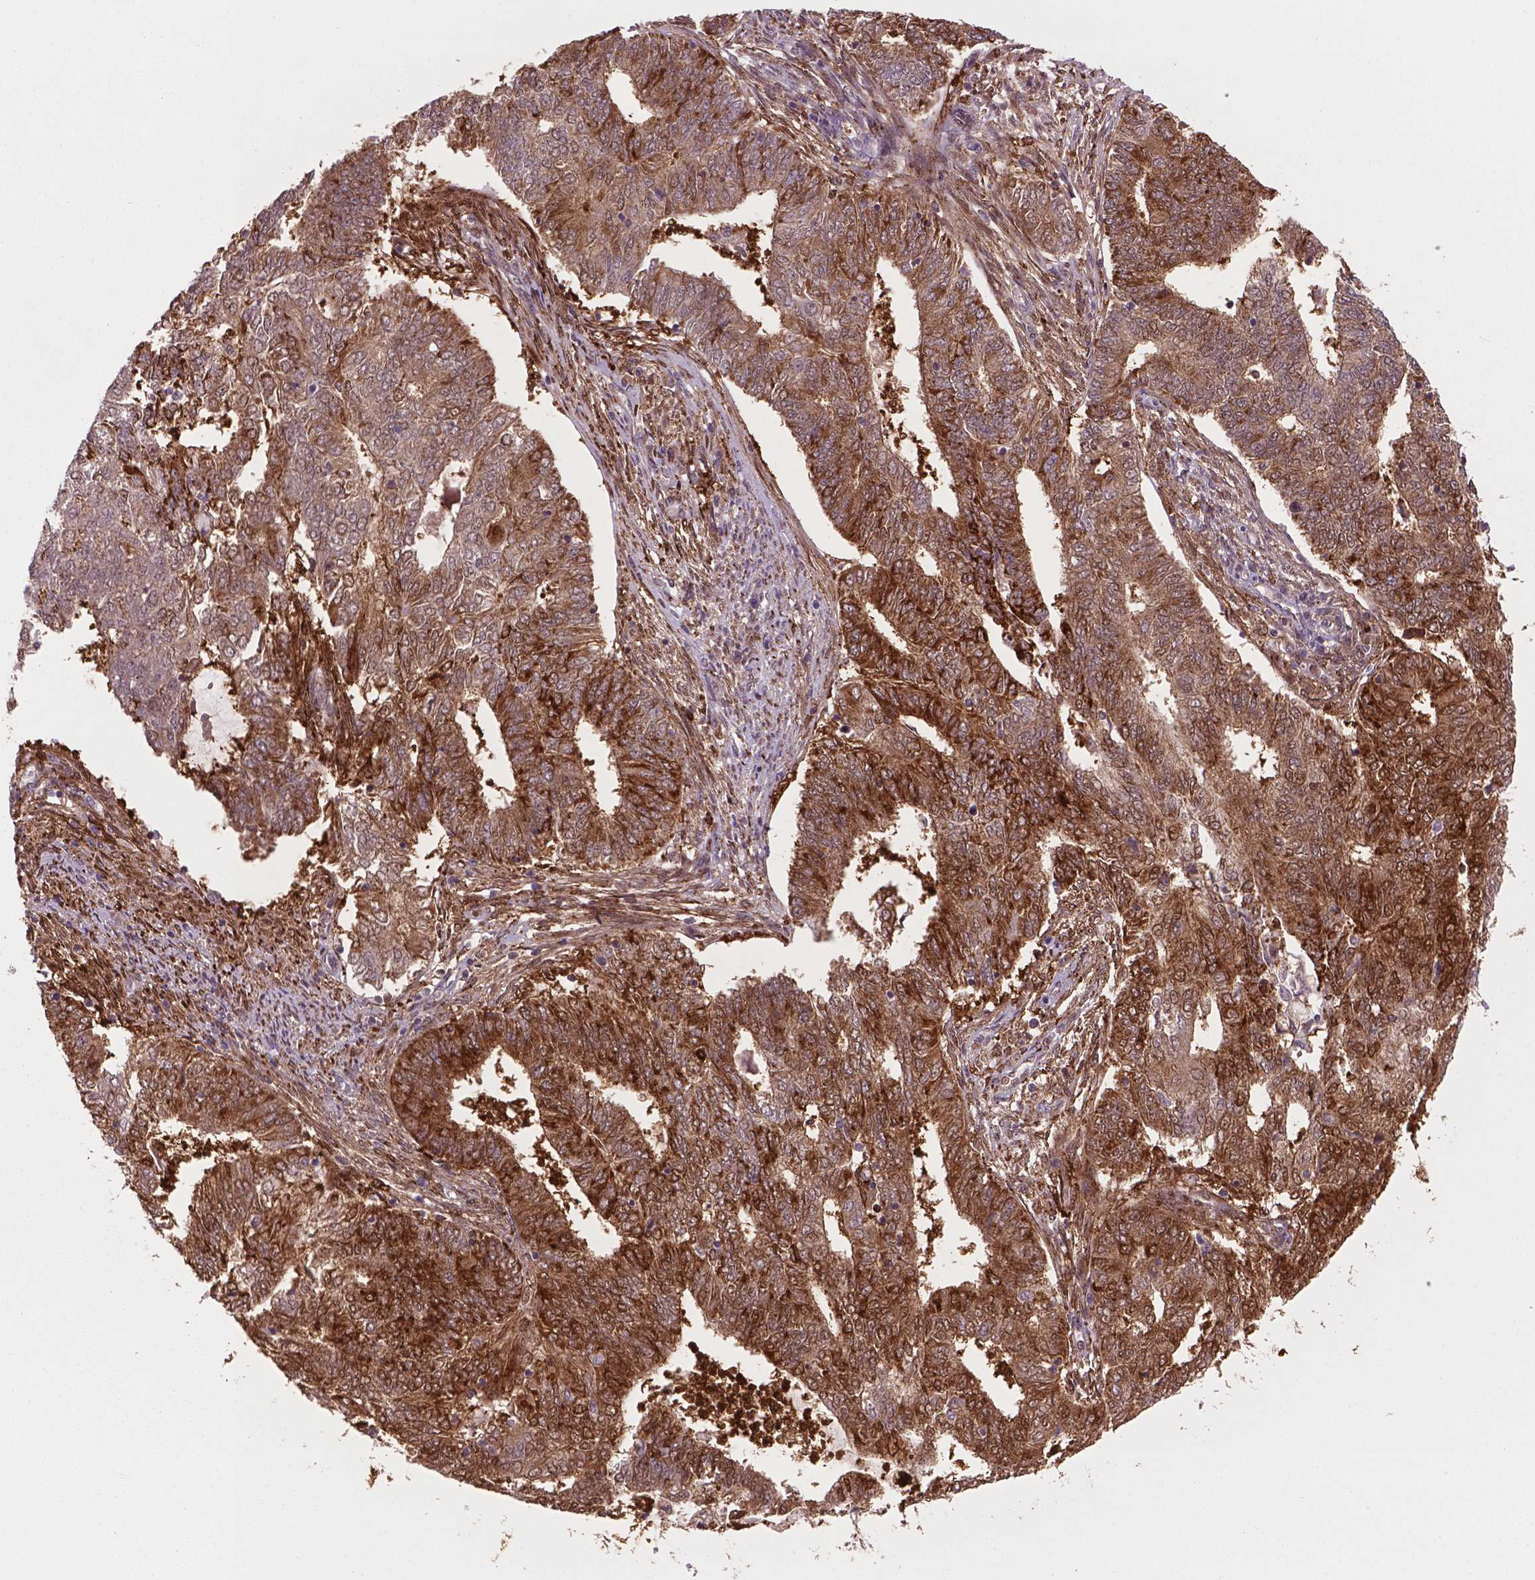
{"staining": {"intensity": "moderate", "quantity": "25%-75%", "location": "cytoplasmic/membranous,nuclear"}, "tissue": "endometrial cancer", "cell_type": "Tumor cells", "image_type": "cancer", "snomed": [{"axis": "morphology", "description": "Adenocarcinoma, NOS"}, {"axis": "topography", "description": "Endometrium"}], "caption": "A medium amount of moderate cytoplasmic/membranous and nuclear positivity is seen in approximately 25%-75% of tumor cells in endometrial cancer tissue.", "gene": "PLIN3", "patient": {"sex": "female", "age": 62}}